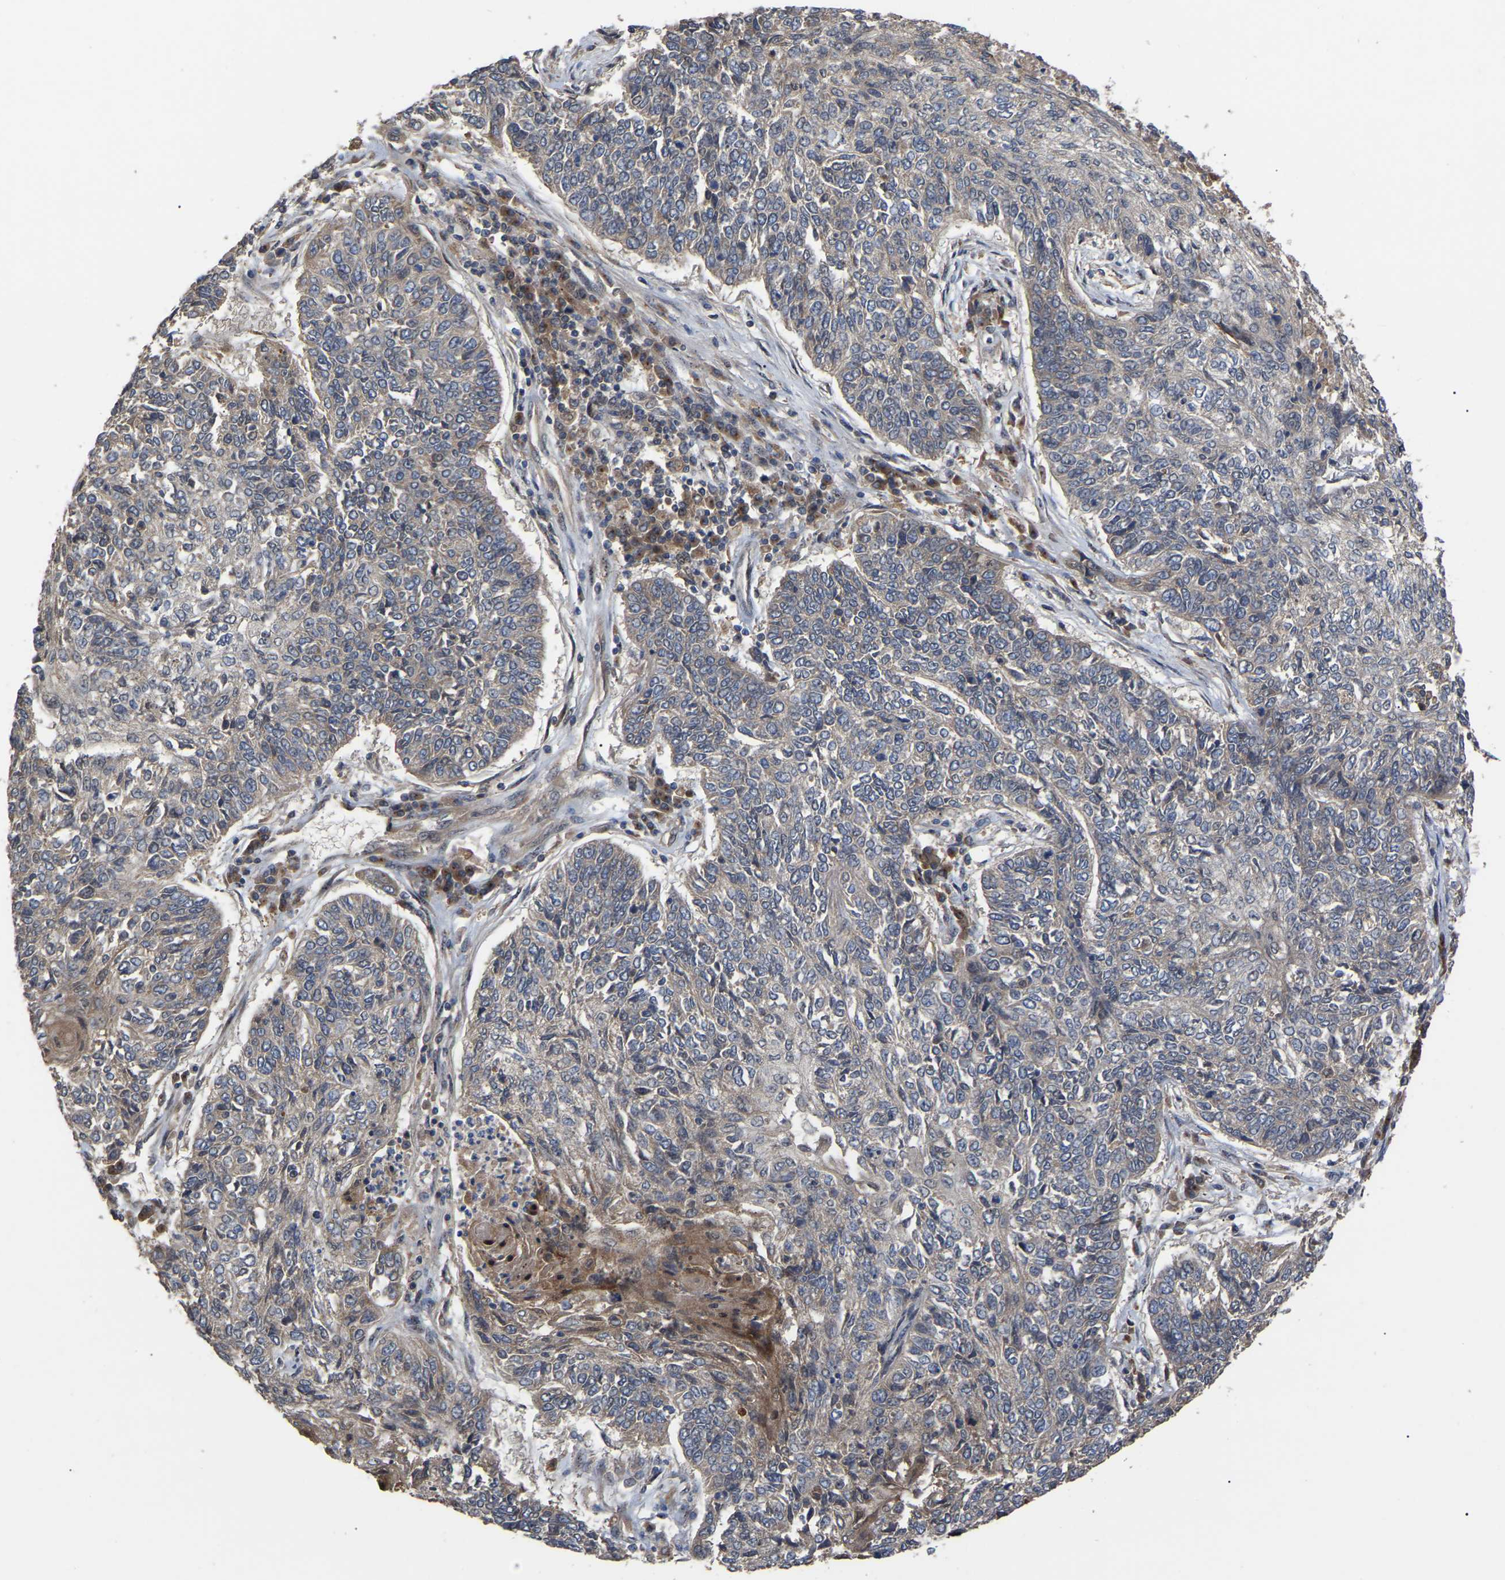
{"staining": {"intensity": "weak", "quantity": "<25%", "location": "cytoplasmic/membranous"}, "tissue": "lung cancer", "cell_type": "Tumor cells", "image_type": "cancer", "snomed": [{"axis": "morphology", "description": "Normal tissue, NOS"}, {"axis": "morphology", "description": "Squamous cell carcinoma, NOS"}, {"axis": "topography", "description": "Cartilage tissue"}, {"axis": "topography", "description": "Bronchus"}, {"axis": "topography", "description": "Lung"}], "caption": "Tumor cells show no significant positivity in squamous cell carcinoma (lung).", "gene": "GCC1", "patient": {"sex": "female", "age": 49}}